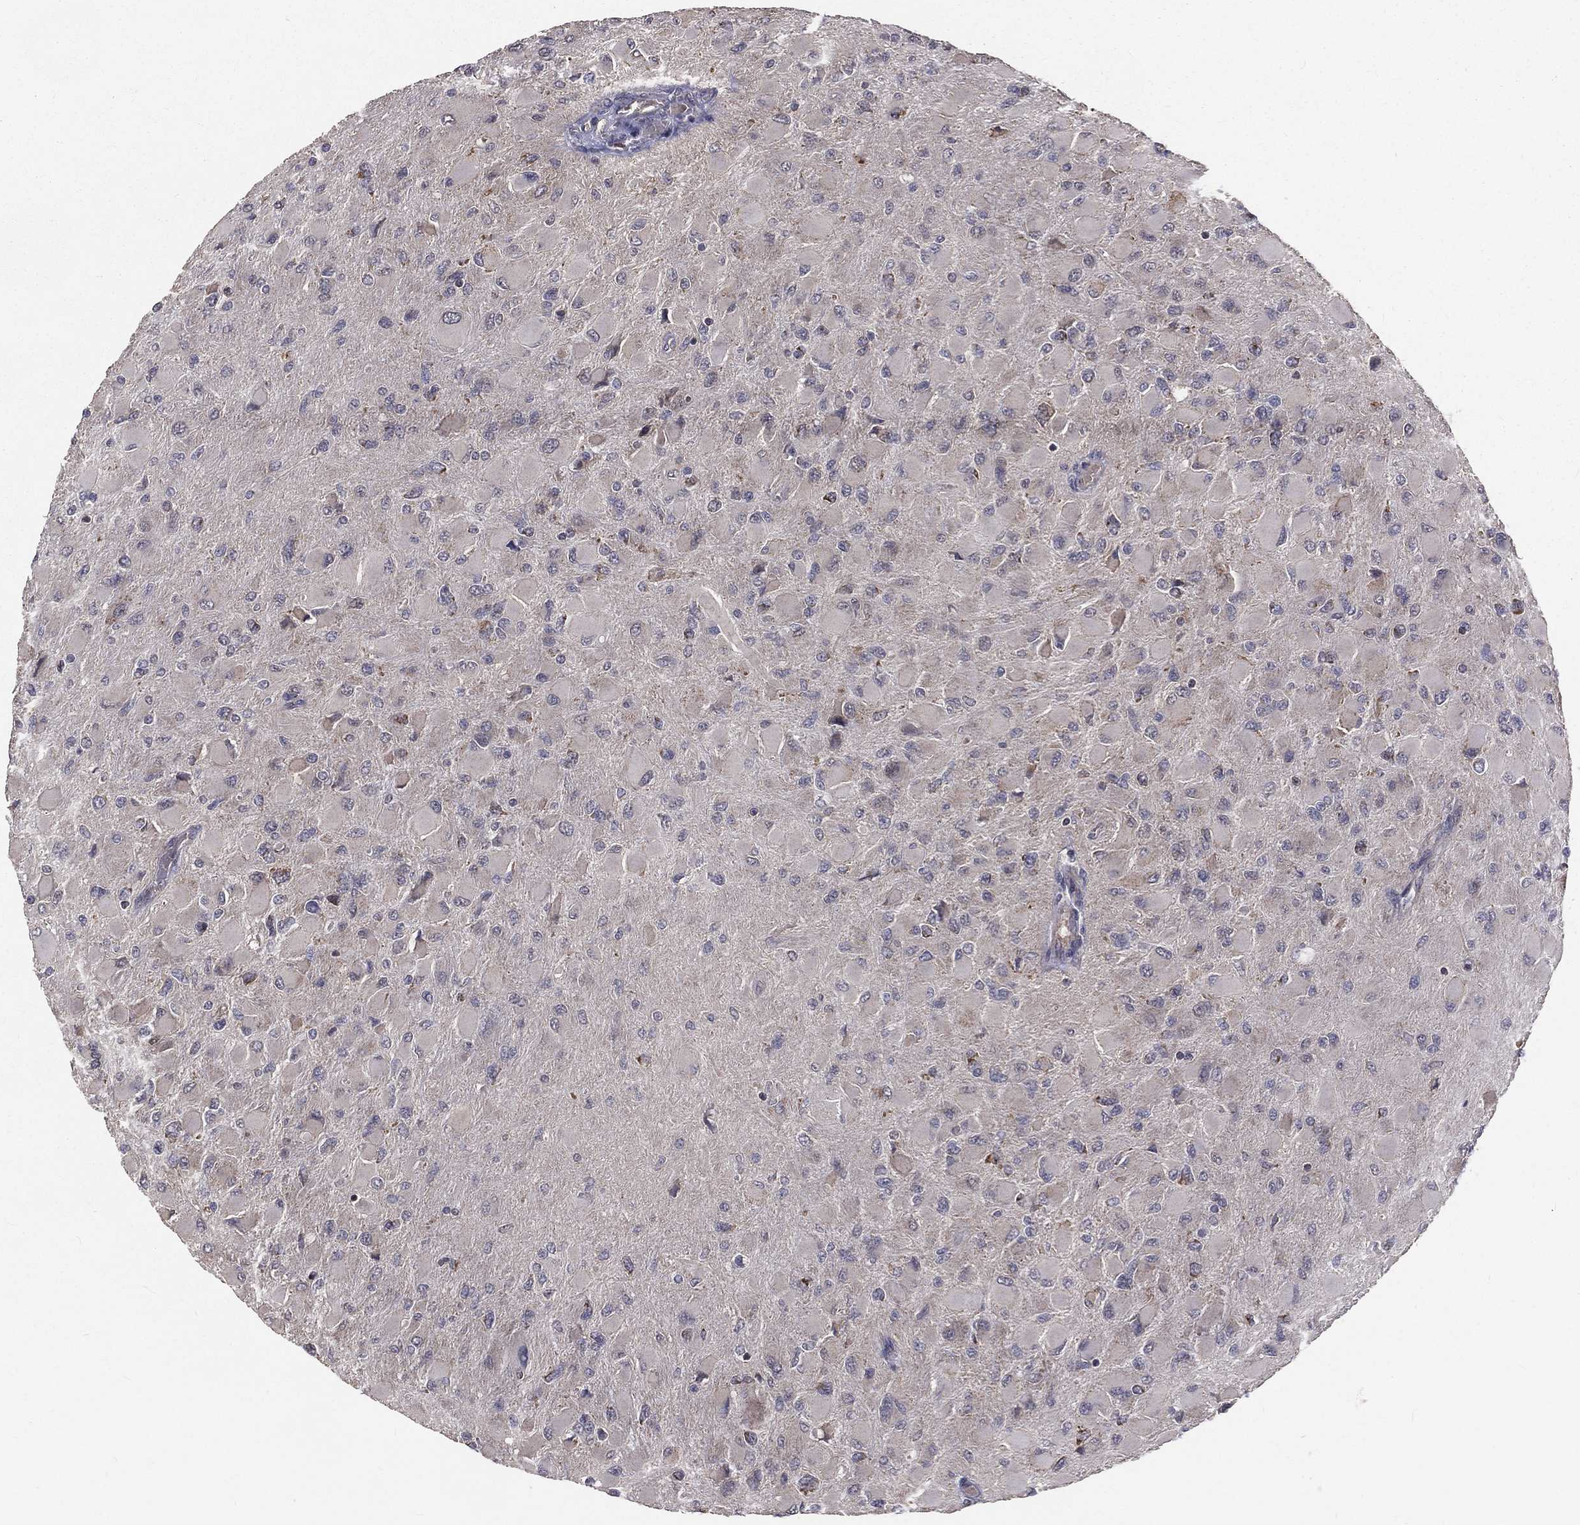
{"staining": {"intensity": "moderate", "quantity": "<25%", "location": "cytoplasmic/membranous"}, "tissue": "glioma", "cell_type": "Tumor cells", "image_type": "cancer", "snomed": [{"axis": "morphology", "description": "Glioma, malignant, High grade"}, {"axis": "topography", "description": "Cerebral cortex"}], "caption": "Immunohistochemical staining of human malignant glioma (high-grade) reveals moderate cytoplasmic/membranous protein positivity in approximately <25% of tumor cells.", "gene": "MRPL46", "patient": {"sex": "female", "age": 36}}